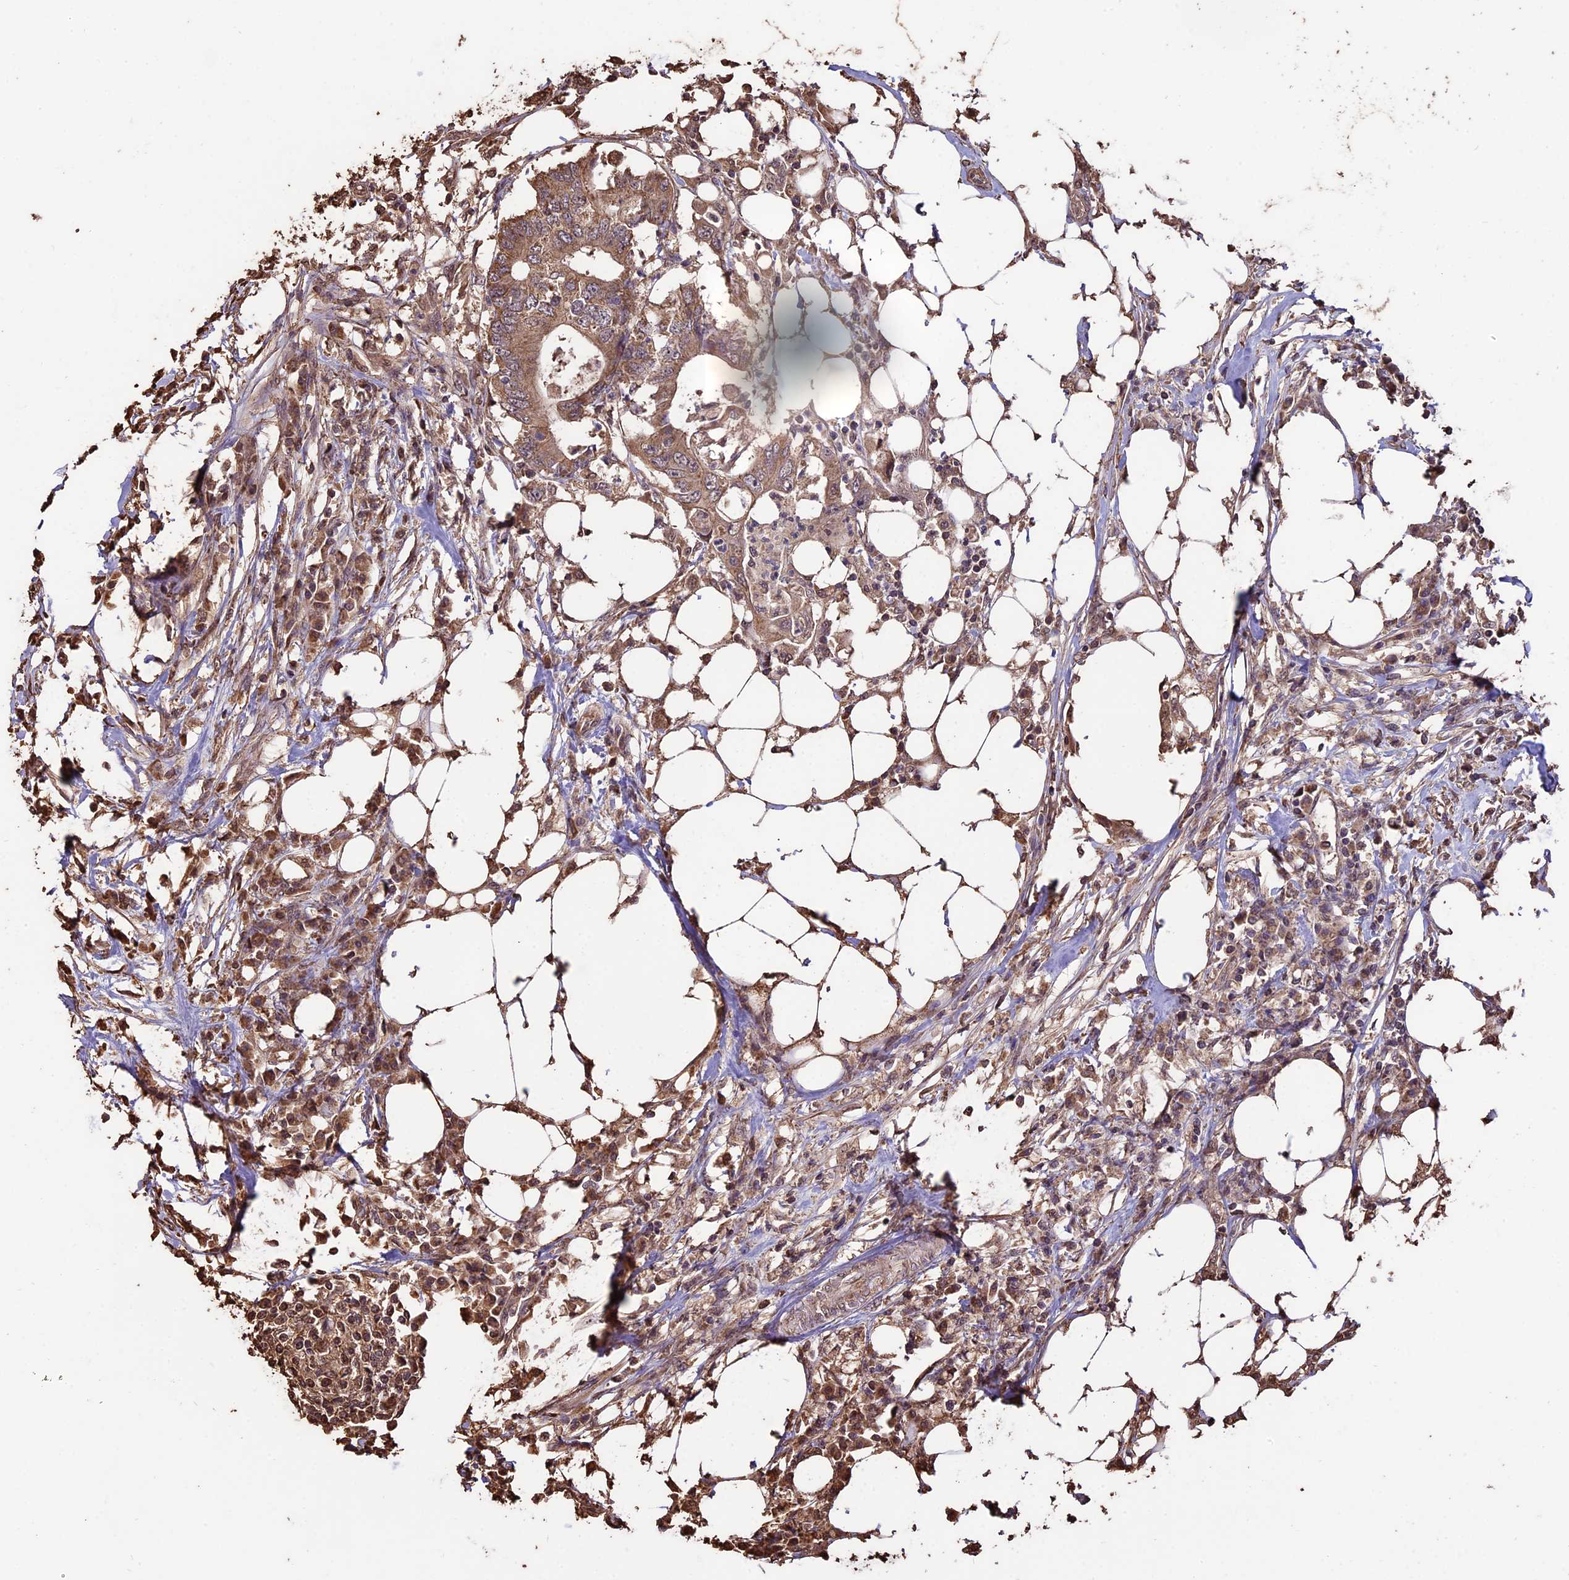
{"staining": {"intensity": "moderate", "quantity": ">75%", "location": "cytoplasmic/membranous"}, "tissue": "colorectal cancer", "cell_type": "Tumor cells", "image_type": "cancer", "snomed": [{"axis": "morphology", "description": "Adenocarcinoma, NOS"}, {"axis": "topography", "description": "Colon"}], "caption": "IHC image of neoplastic tissue: human colorectal cancer stained using IHC exhibits medium levels of moderate protein expression localized specifically in the cytoplasmic/membranous of tumor cells, appearing as a cytoplasmic/membranous brown color.", "gene": "PGPEP1L", "patient": {"sex": "male", "age": 71}}